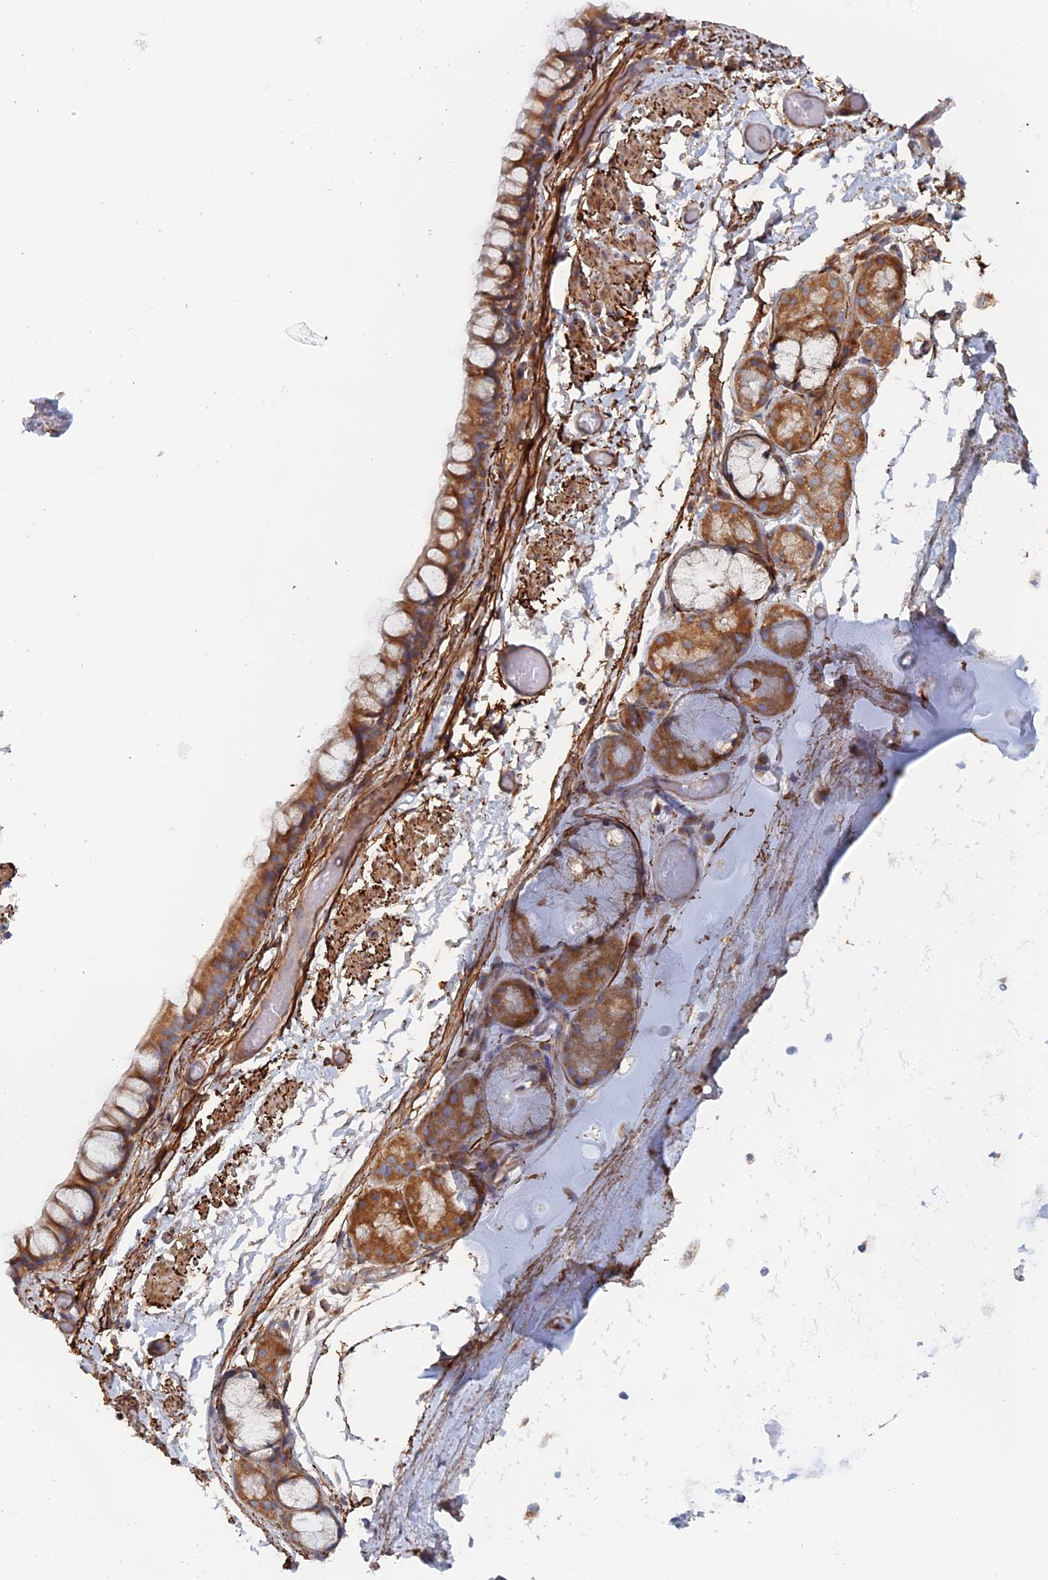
{"staining": {"intensity": "moderate", "quantity": ">75%", "location": "cytoplasmic/membranous"}, "tissue": "bronchus", "cell_type": "Respiratory epithelial cells", "image_type": "normal", "snomed": [{"axis": "morphology", "description": "Normal tissue, NOS"}, {"axis": "topography", "description": "Cartilage tissue"}], "caption": "Immunohistochemistry (IHC) image of normal bronchus: human bronchus stained using immunohistochemistry exhibits medium levels of moderate protein expression localized specifically in the cytoplasmic/membranous of respiratory epithelial cells, appearing as a cytoplasmic/membranous brown color.", "gene": "TMEM196", "patient": {"sex": "male", "age": 63}}